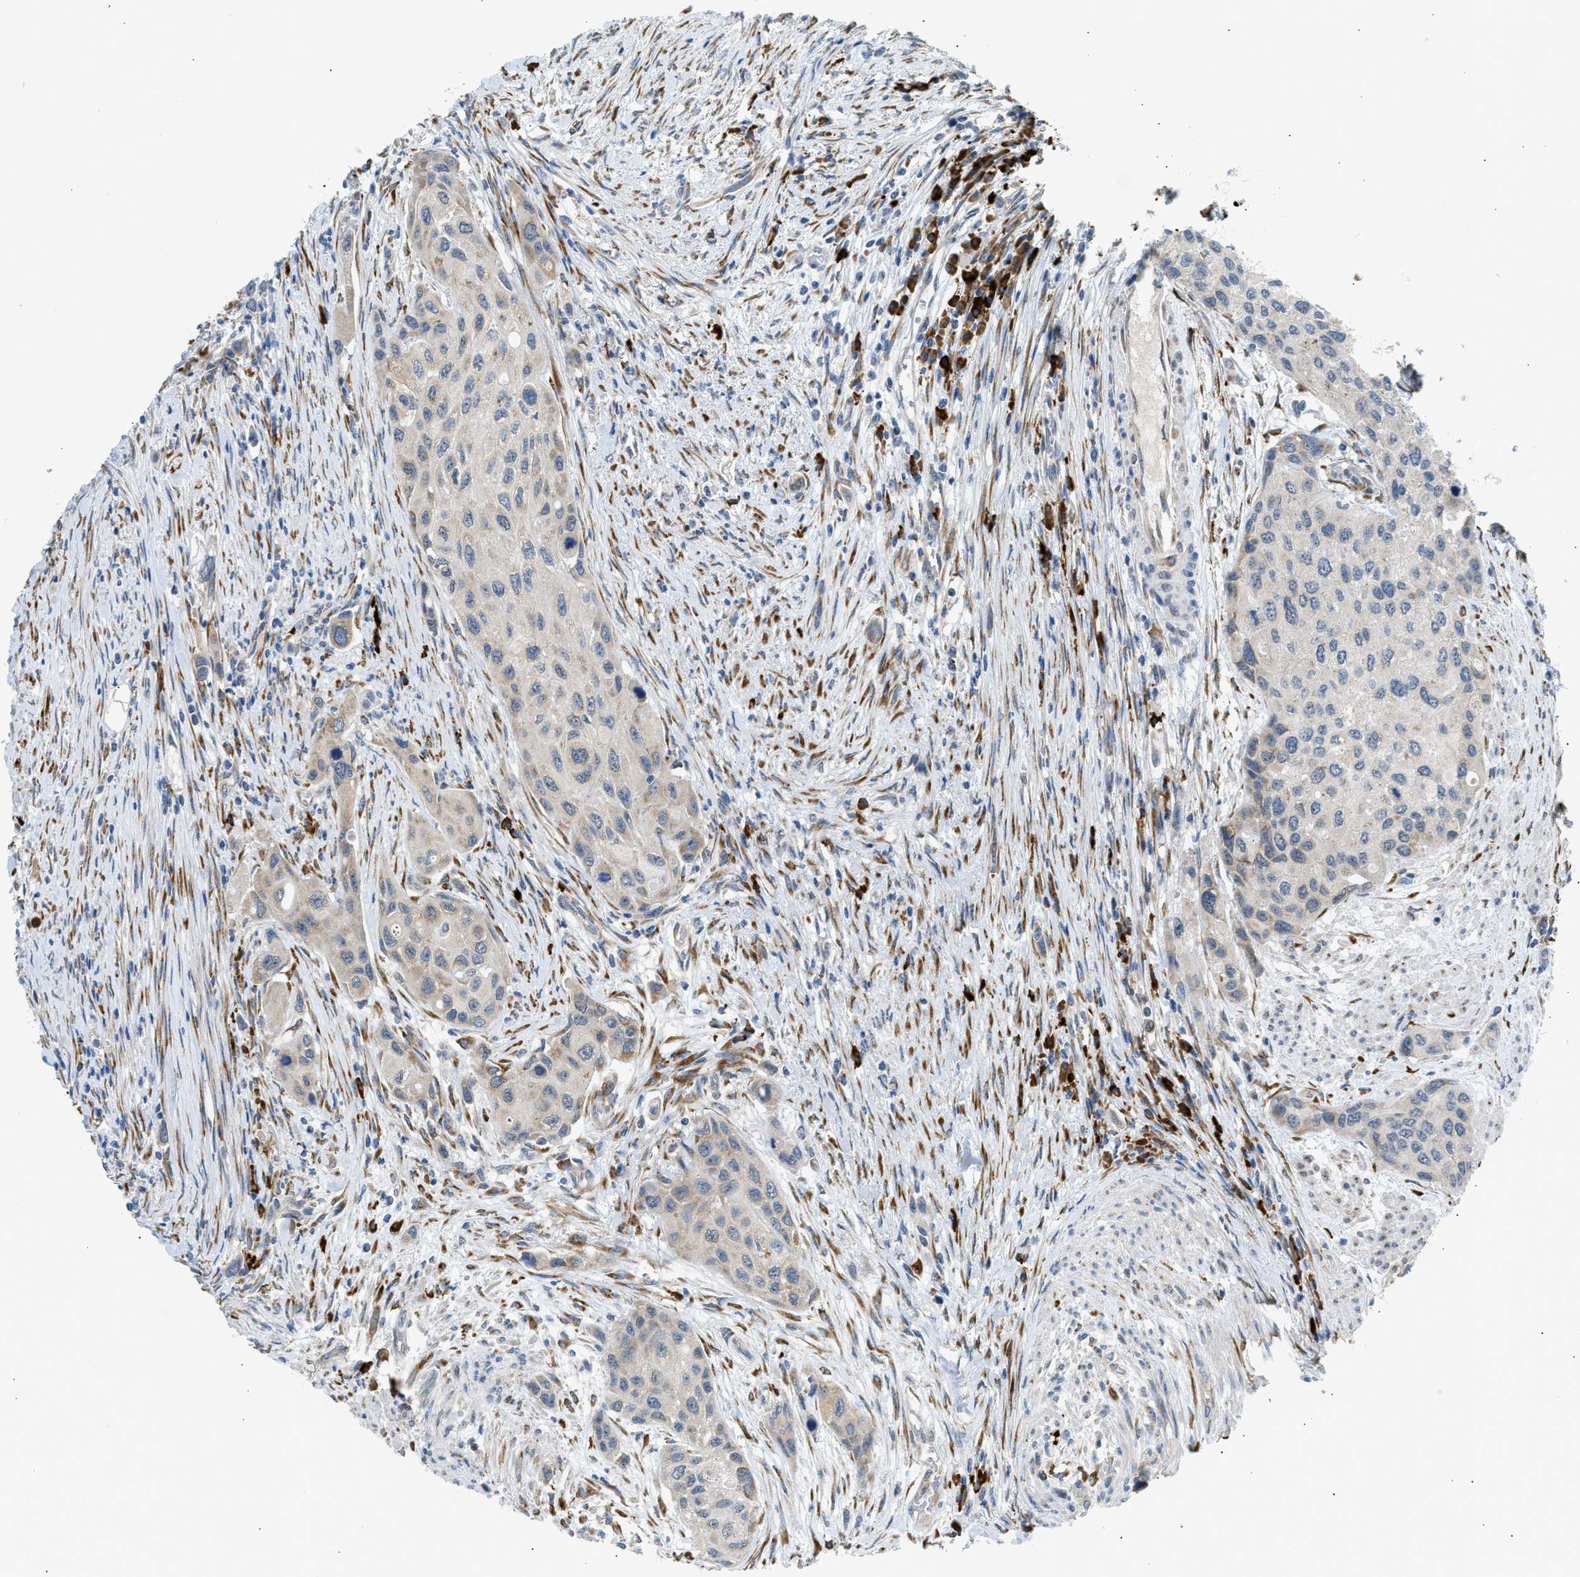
{"staining": {"intensity": "weak", "quantity": "<25%", "location": "cytoplasmic/membranous"}, "tissue": "urothelial cancer", "cell_type": "Tumor cells", "image_type": "cancer", "snomed": [{"axis": "morphology", "description": "Urothelial carcinoma, High grade"}, {"axis": "topography", "description": "Urinary bladder"}], "caption": "This is a histopathology image of immunohistochemistry staining of high-grade urothelial carcinoma, which shows no expression in tumor cells. Nuclei are stained in blue.", "gene": "KCNC2", "patient": {"sex": "female", "age": 56}}